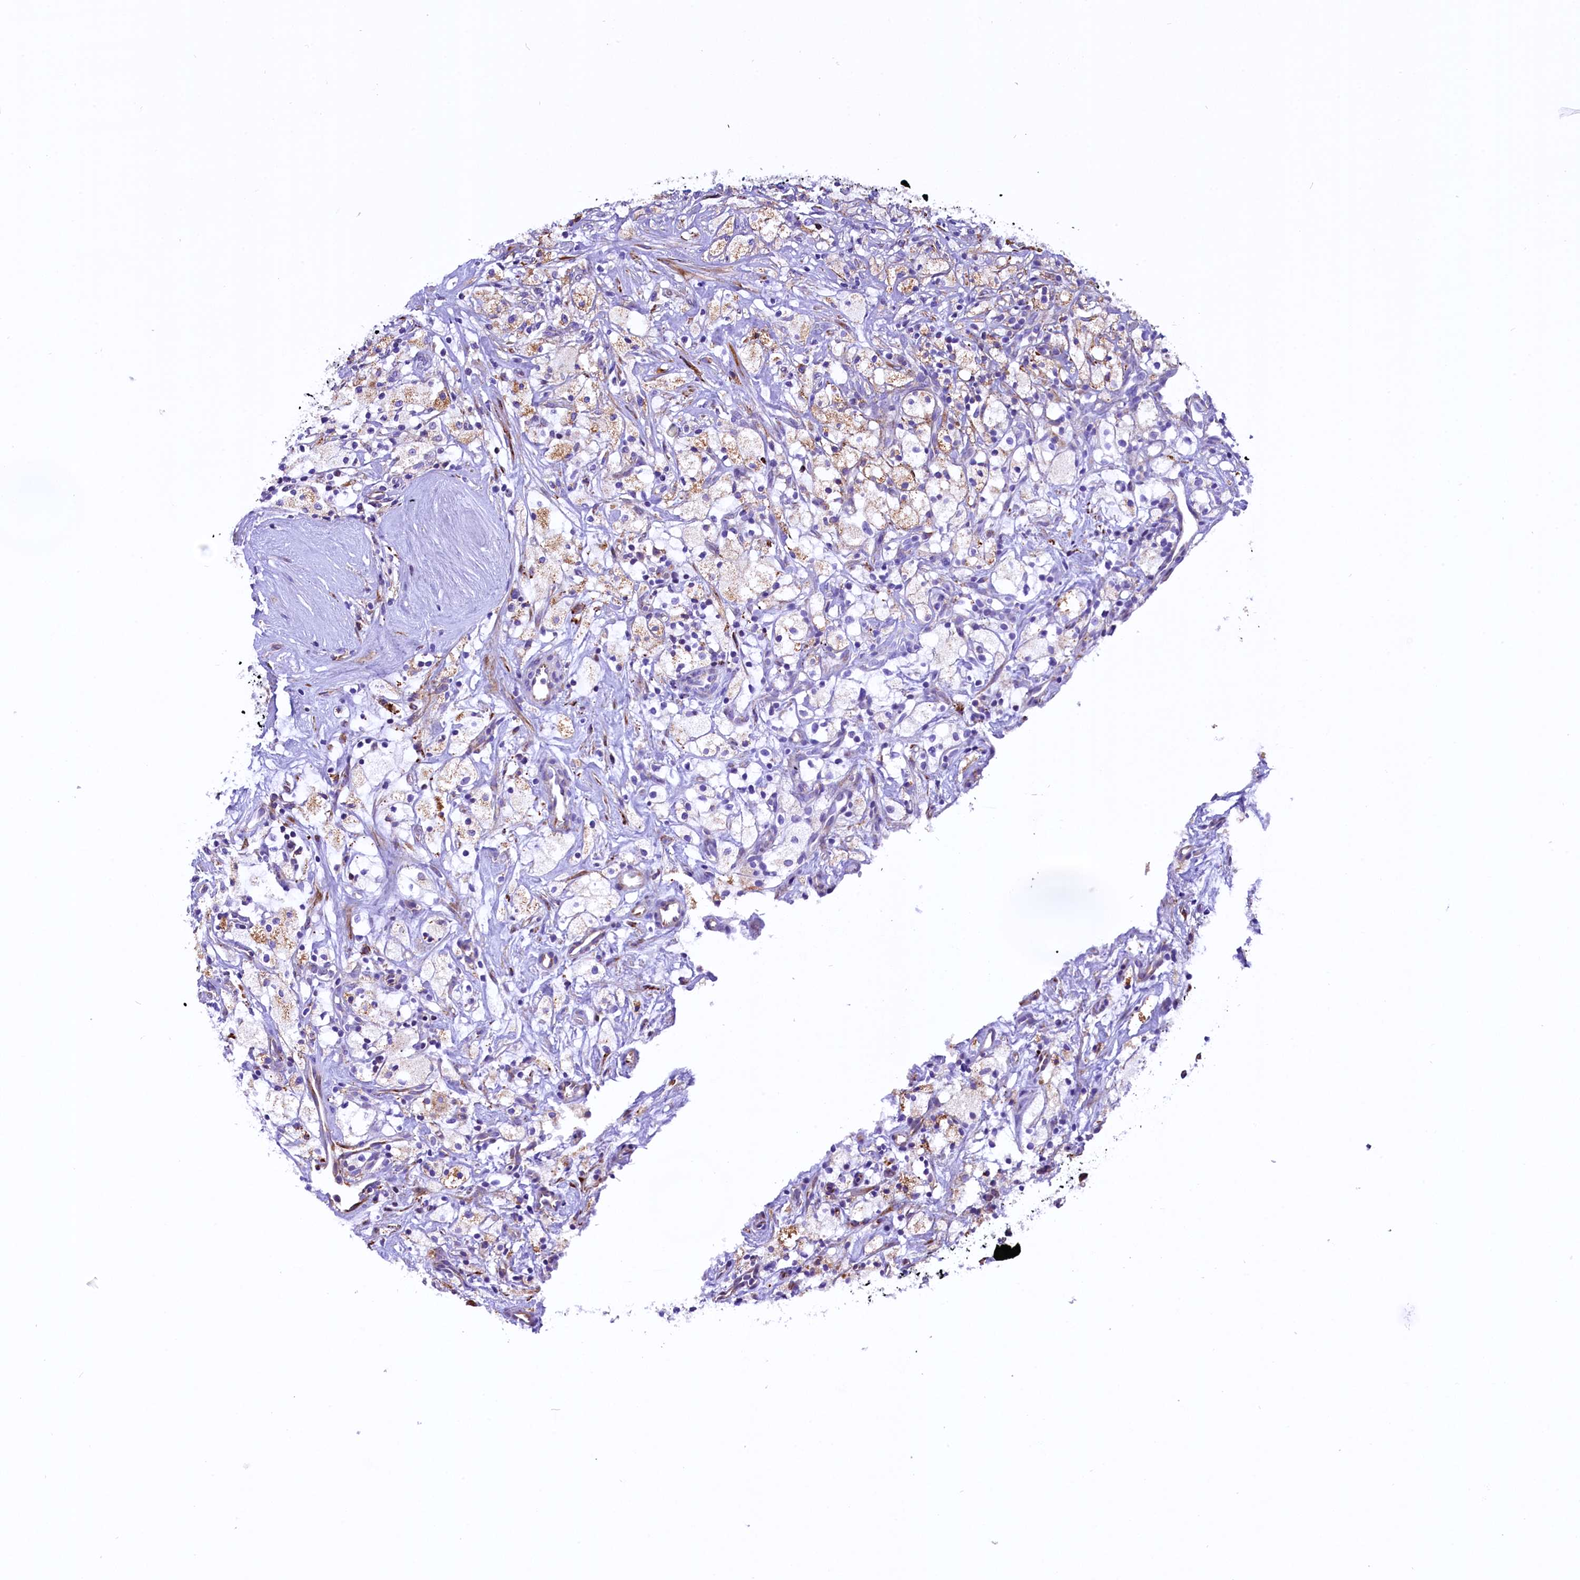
{"staining": {"intensity": "weak", "quantity": "<25%", "location": "cytoplasmic/membranous"}, "tissue": "renal cancer", "cell_type": "Tumor cells", "image_type": "cancer", "snomed": [{"axis": "morphology", "description": "Adenocarcinoma, NOS"}, {"axis": "topography", "description": "Kidney"}], "caption": "Human renal cancer stained for a protein using immunohistochemistry (IHC) displays no expression in tumor cells.", "gene": "CMTR2", "patient": {"sex": "male", "age": 59}}